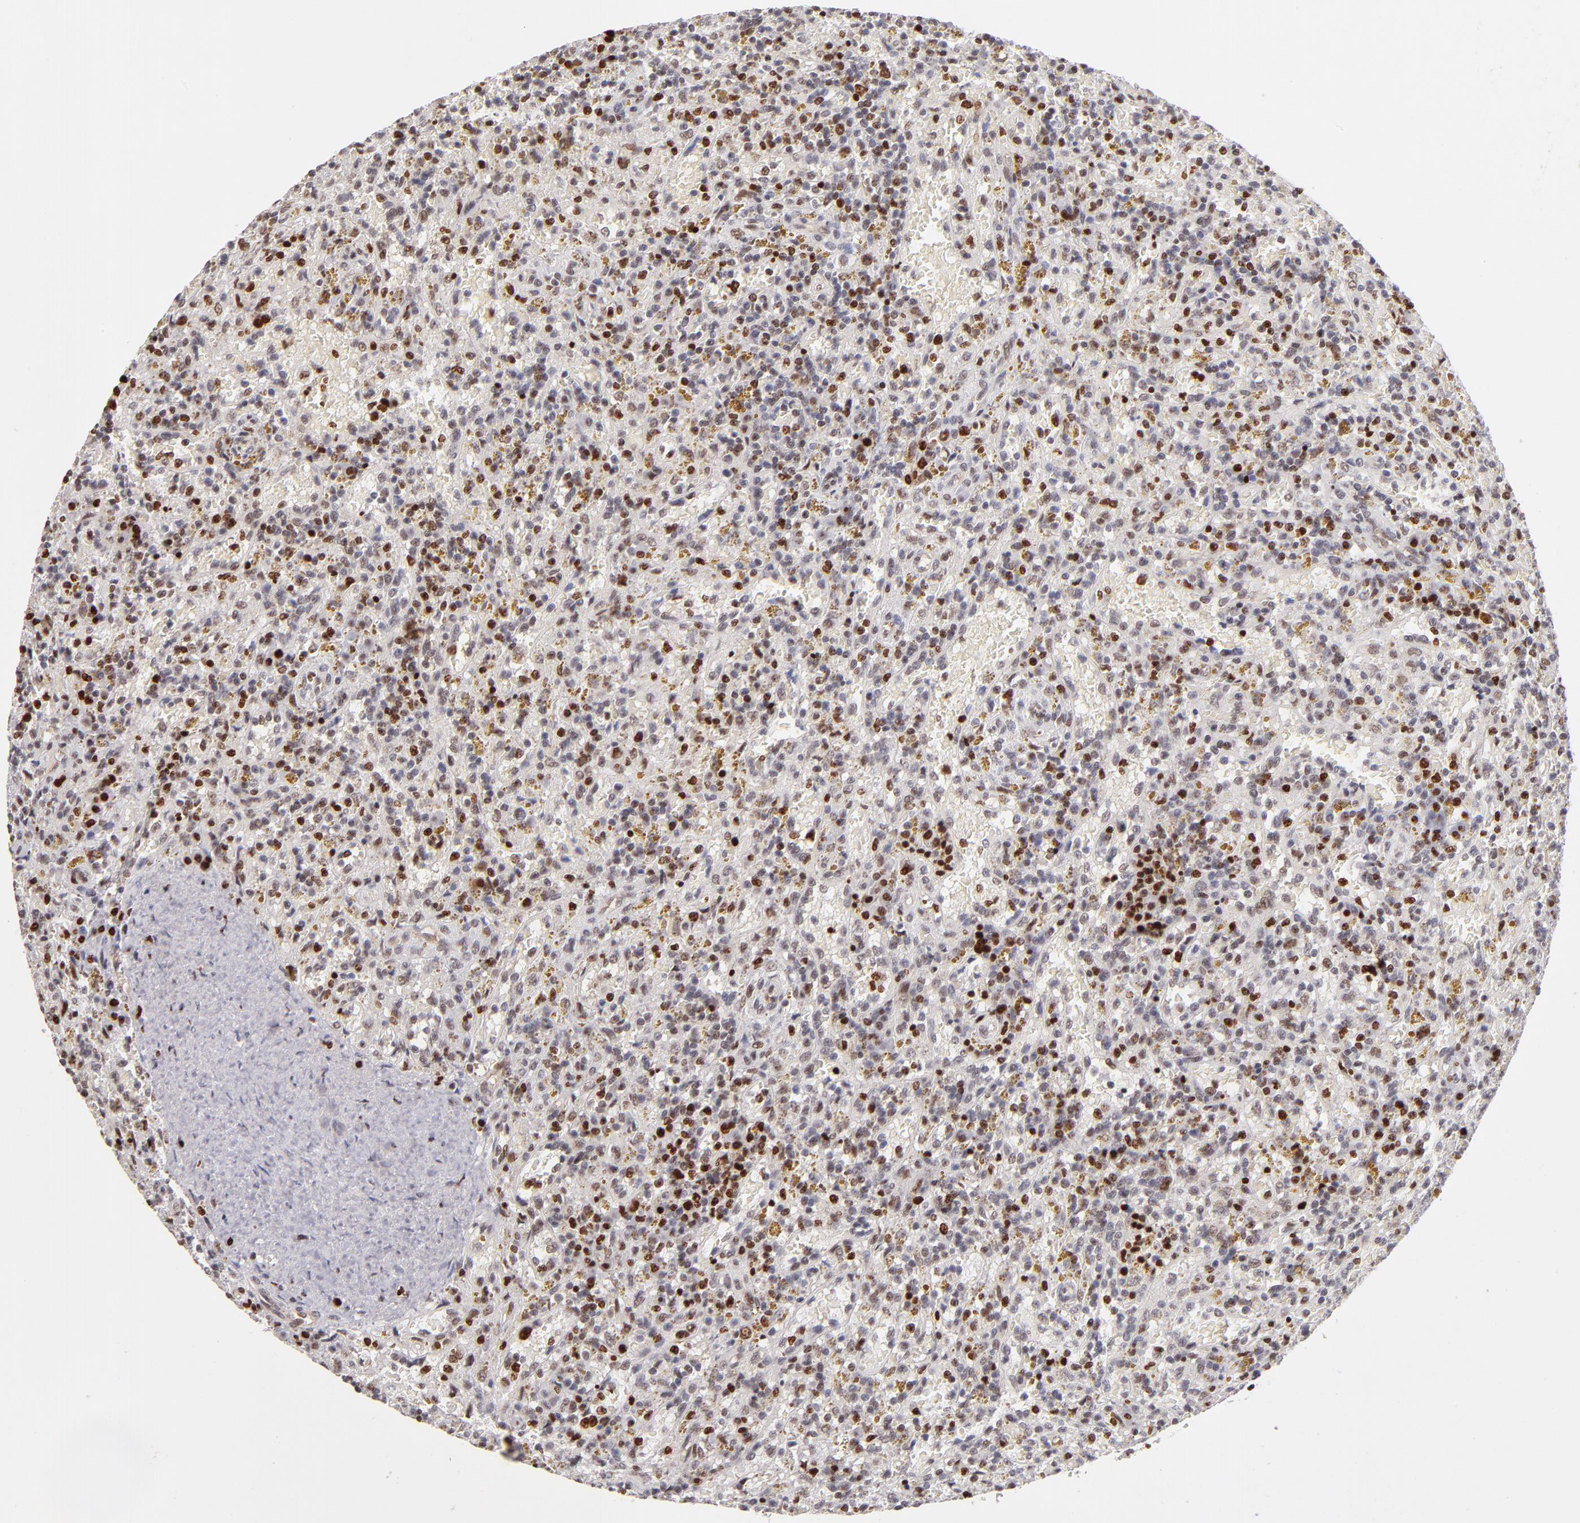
{"staining": {"intensity": "strong", "quantity": "25%-75%", "location": "nuclear"}, "tissue": "lymphoma", "cell_type": "Tumor cells", "image_type": "cancer", "snomed": [{"axis": "morphology", "description": "Malignant lymphoma, non-Hodgkin's type, Low grade"}, {"axis": "topography", "description": "Spleen"}], "caption": "Immunohistochemistry (IHC) micrograph of neoplastic tissue: malignant lymphoma, non-Hodgkin's type (low-grade) stained using IHC shows high levels of strong protein expression localized specifically in the nuclear of tumor cells, appearing as a nuclear brown color.", "gene": "POLA1", "patient": {"sex": "female", "age": 65}}